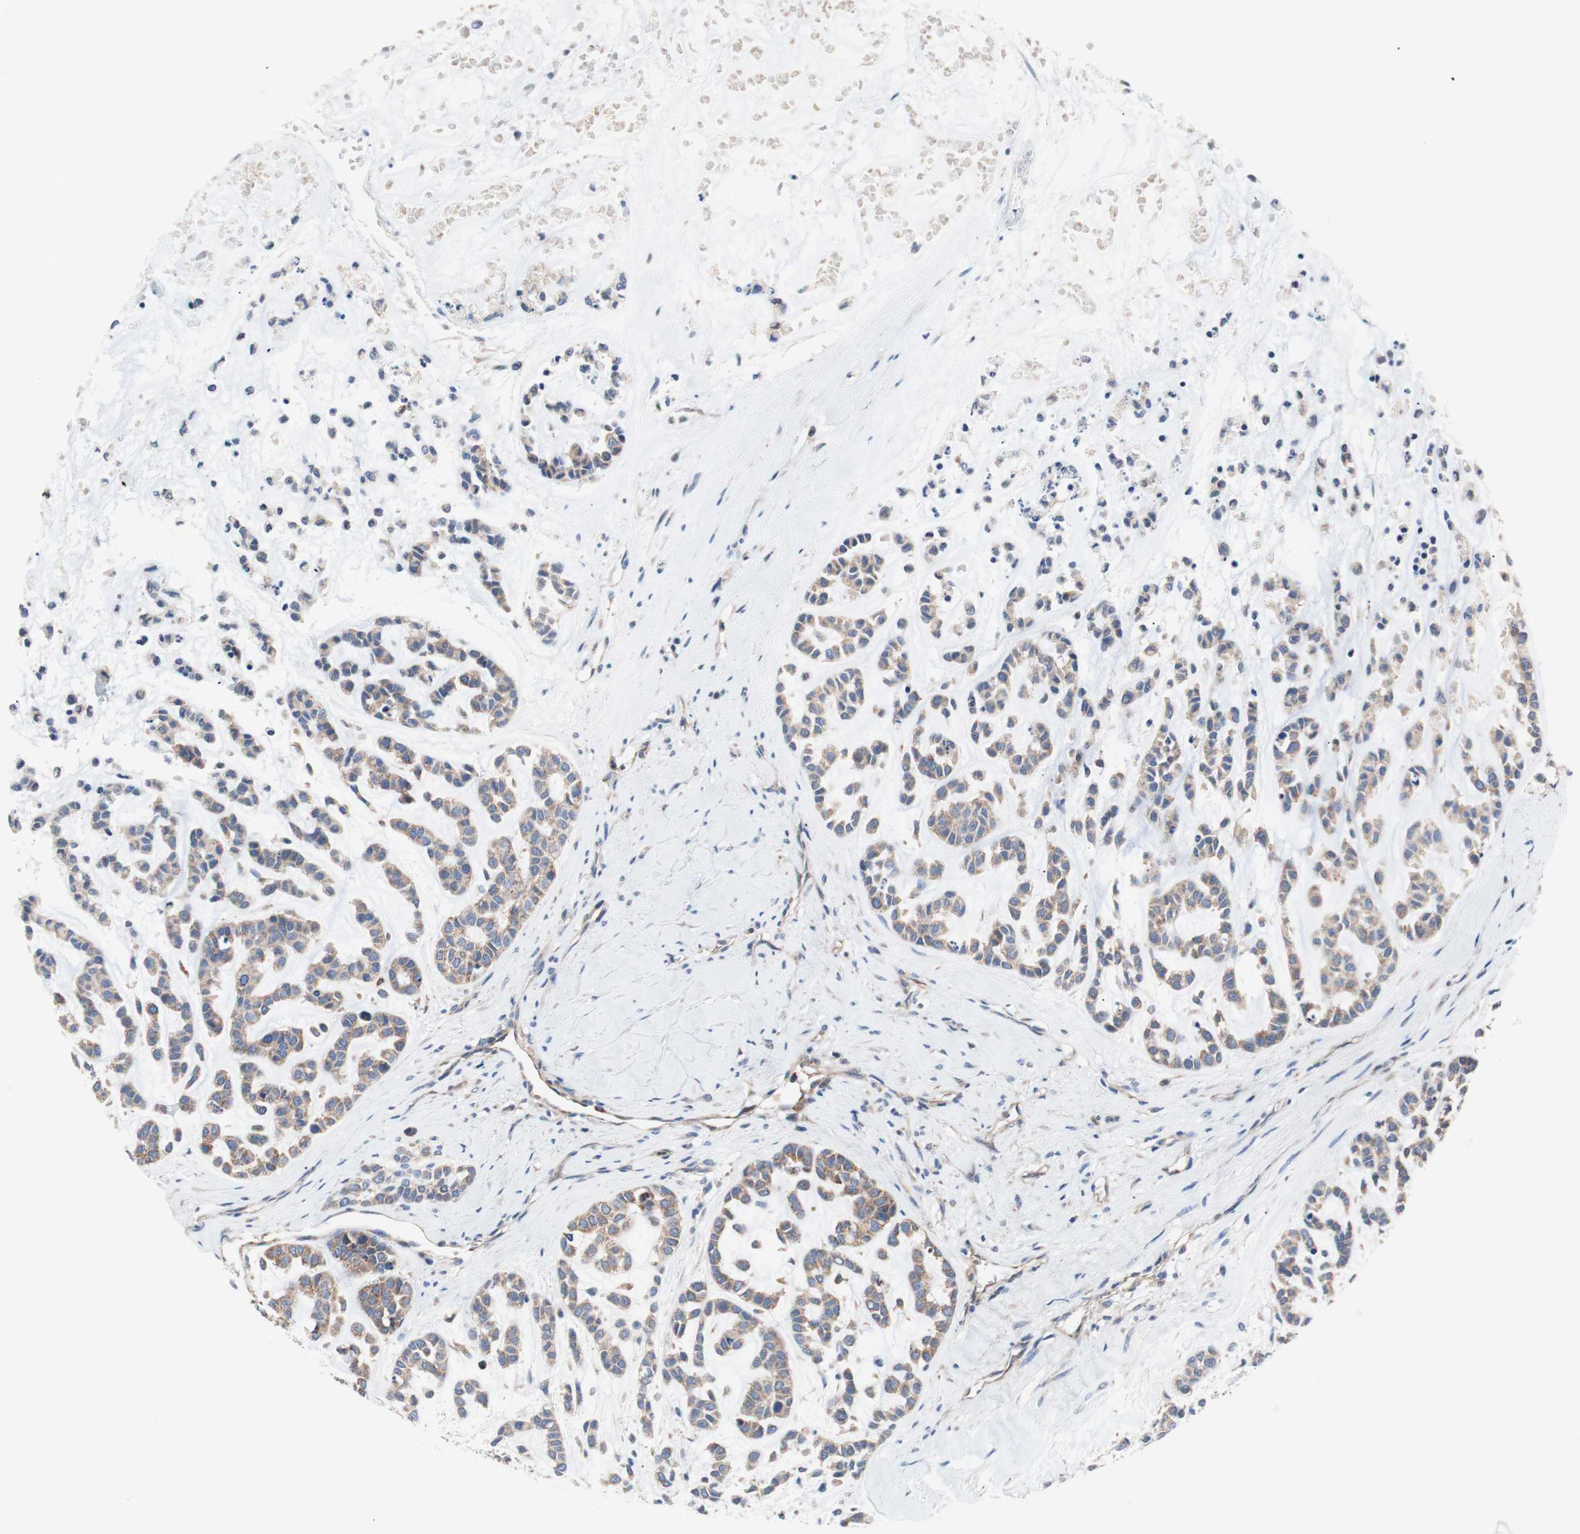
{"staining": {"intensity": "moderate", "quantity": ">75%", "location": "cytoplasmic/membranous"}, "tissue": "head and neck cancer", "cell_type": "Tumor cells", "image_type": "cancer", "snomed": [{"axis": "morphology", "description": "Adenocarcinoma, NOS"}, {"axis": "morphology", "description": "Adenoma, NOS"}, {"axis": "topography", "description": "Head-Neck"}], "caption": "The immunohistochemical stain labels moderate cytoplasmic/membranous expression in tumor cells of adenoma (head and neck) tissue.", "gene": "FMR1", "patient": {"sex": "female", "age": 55}}